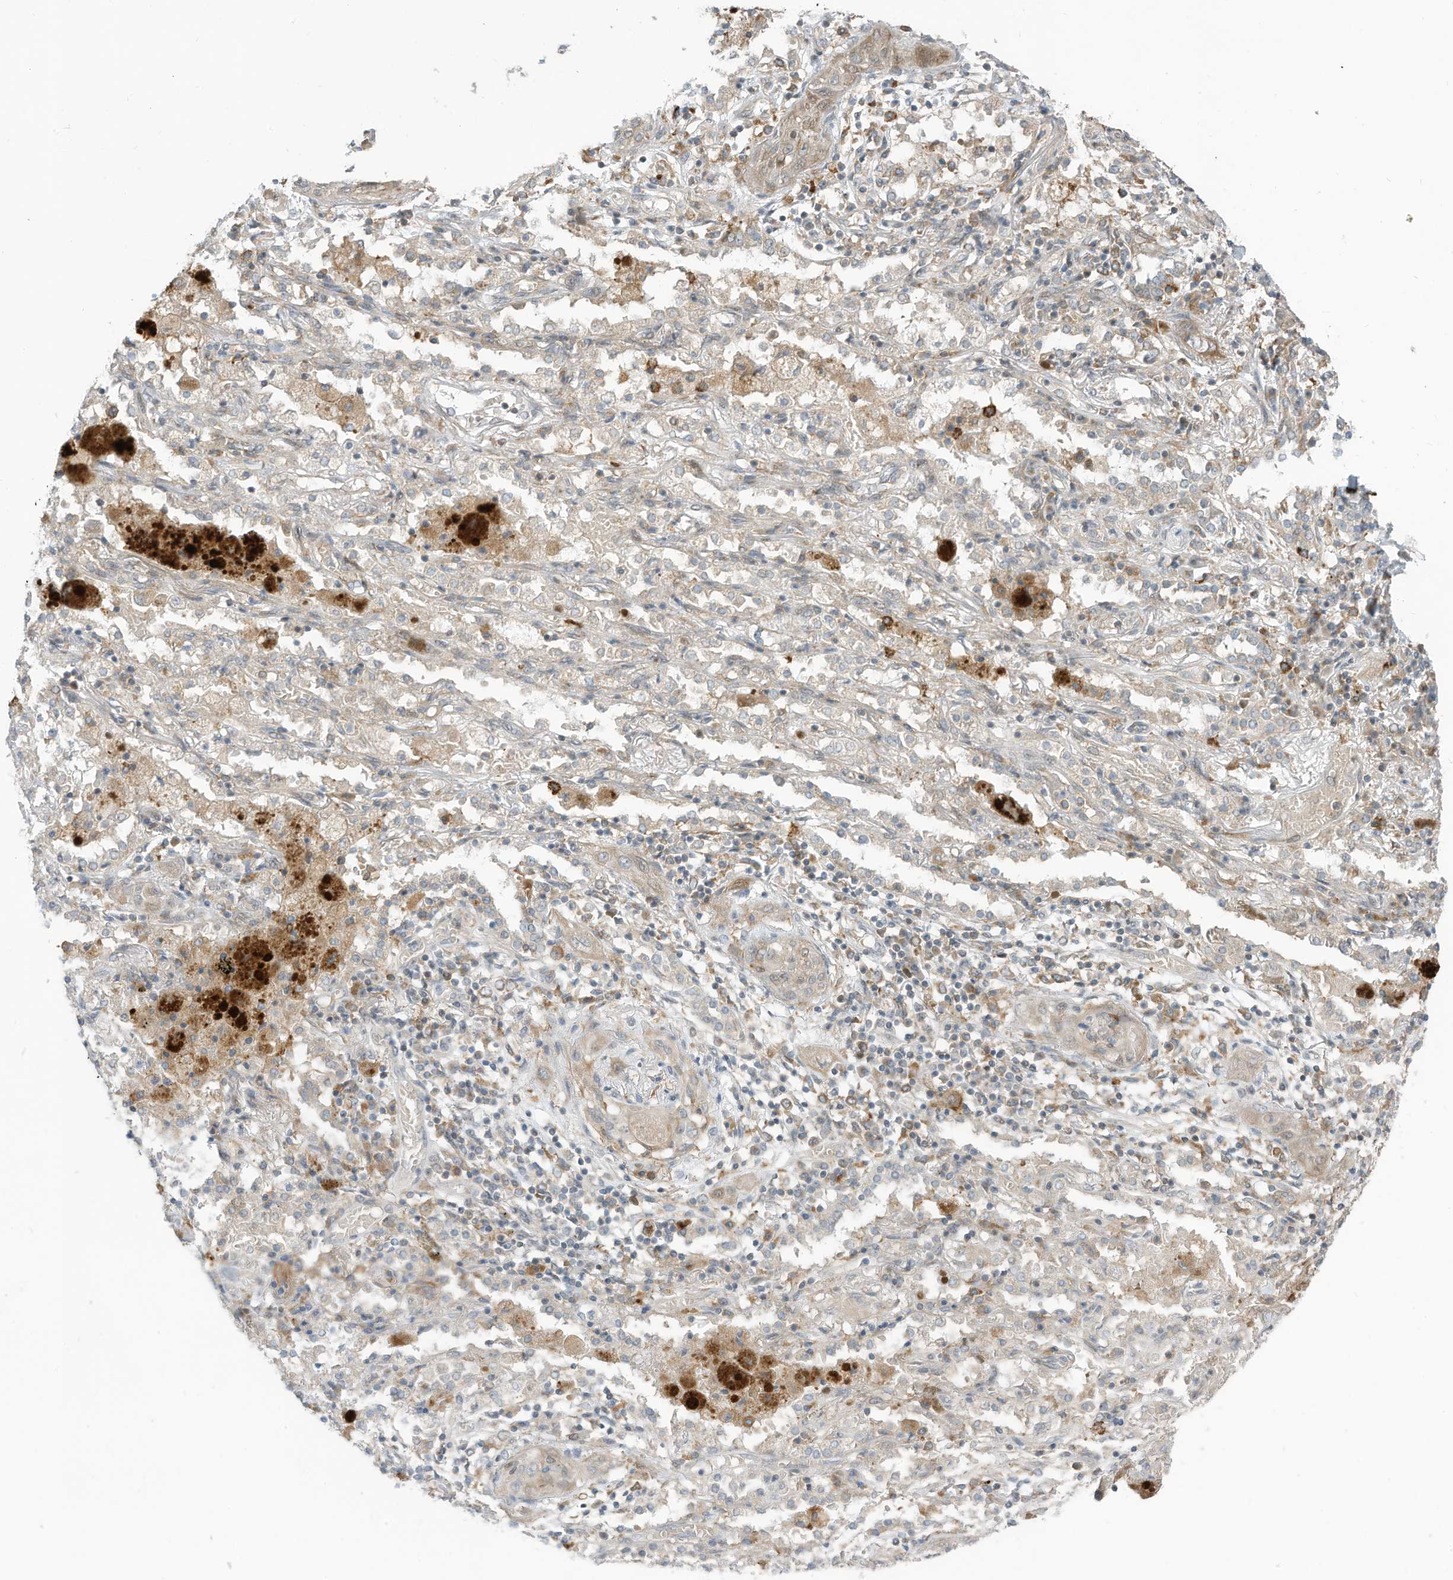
{"staining": {"intensity": "weak", "quantity": "25%-75%", "location": "cytoplasmic/membranous"}, "tissue": "lung cancer", "cell_type": "Tumor cells", "image_type": "cancer", "snomed": [{"axis": "morphology", "description": "Squamous cell carcinoma, NOS"}, {"axis": "topography", "description": "Lung"}], "caption": "Lung cancer stained for a protein (brown) displays weak cytoplasmic/membranous positive expression in about 25%-75% of tumor cells.", "gene": "DZIP3", "patient": {"sex": "female", "age": 47}}